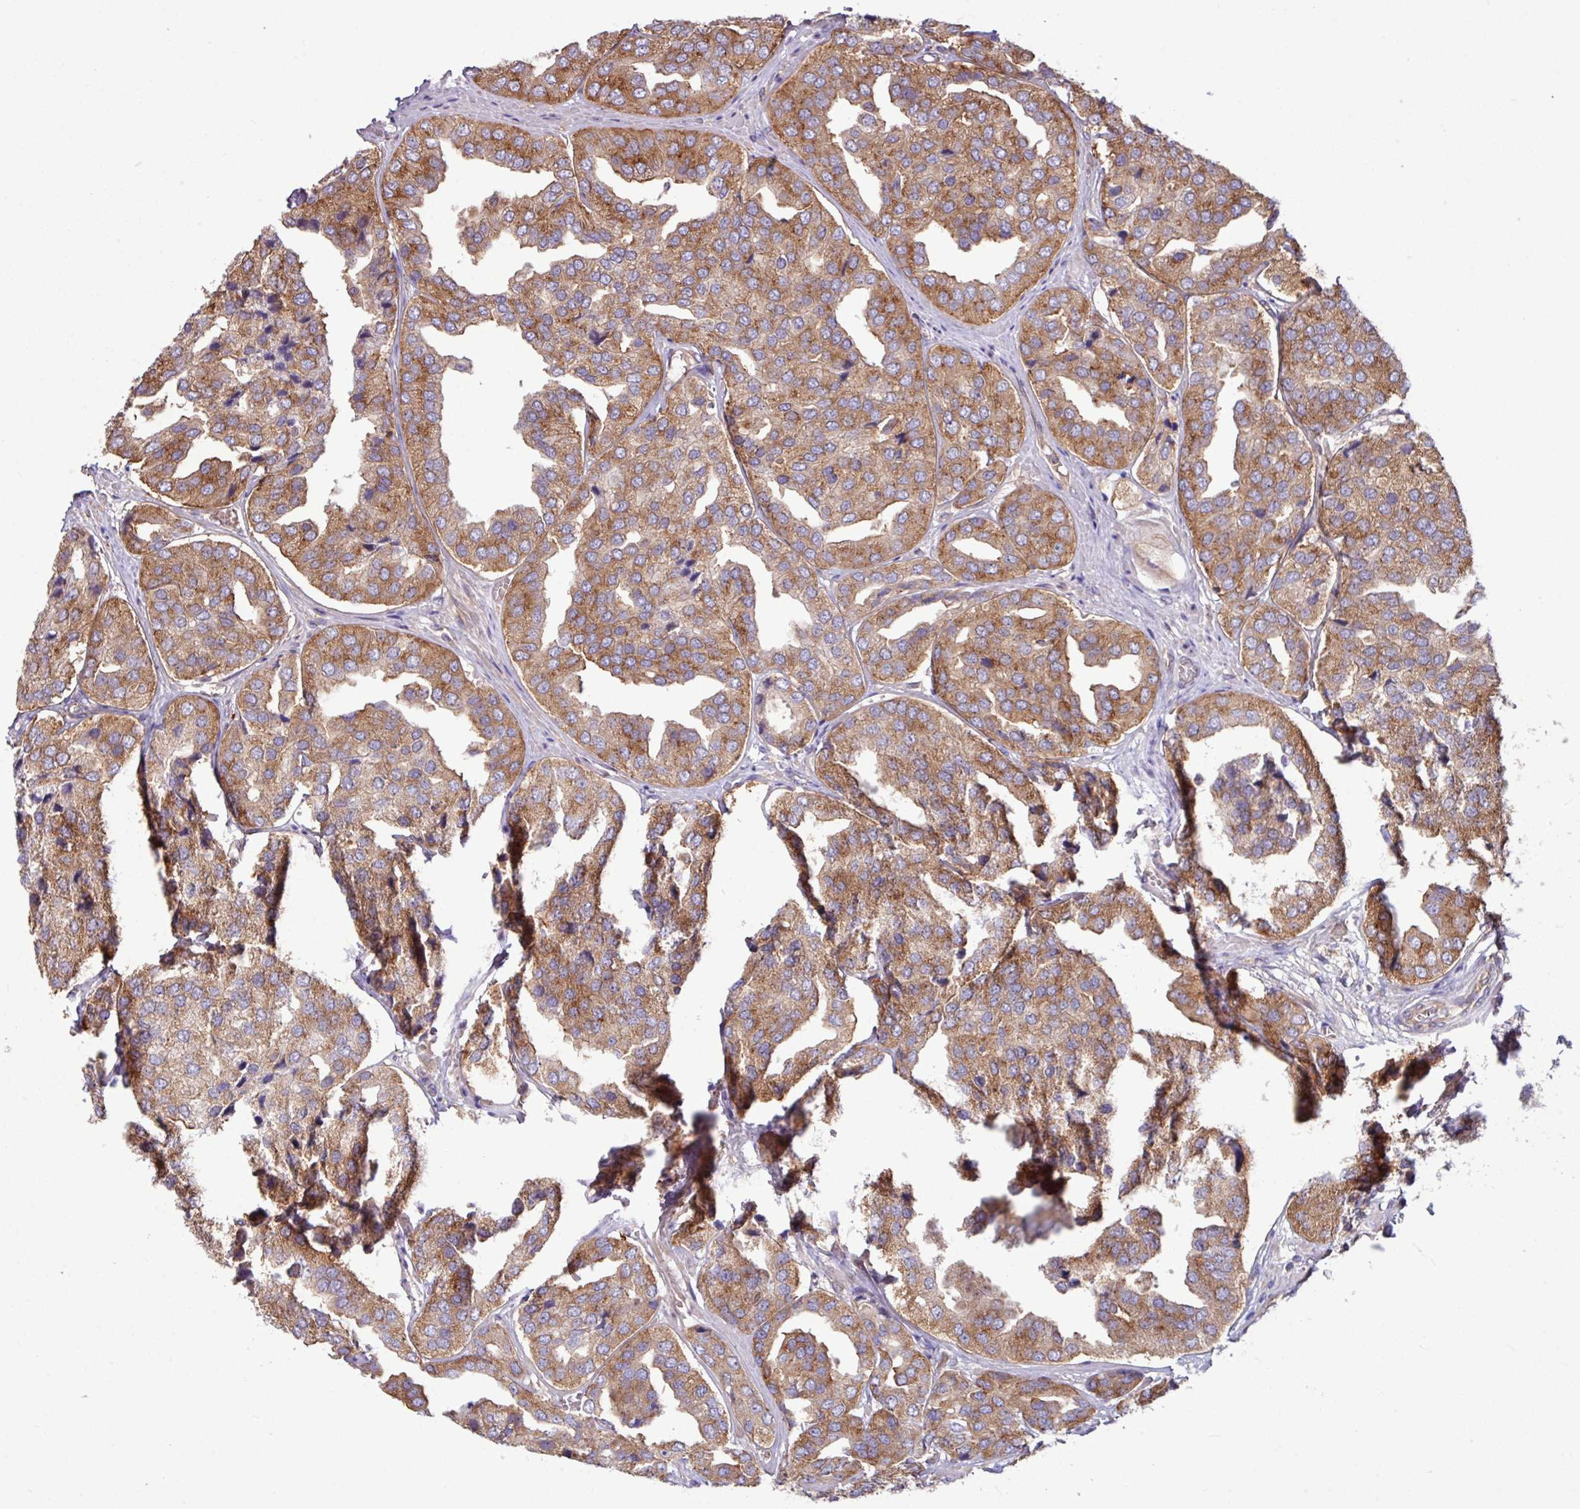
{"staining": {"intensity": "moderate", "quantity": ">75%", "location": "cytoplasmic/membranous"}, "tissue": "prostate cancer", "cell_type": "Tumor cells", "image_type": "cancer", "snomed": [{"axis": "morphology", "description": "Adenocarcinoma, High grade"}, {"axis": "topography", "description": "Prostate"}], "caption": "High-power microscopy captured an immunohistochemistry (IHC) photomicrograph of prostate cancer (high-grade adenocarcinoma), revealing moderate cytoplasmic/membranous staining in about >75% of tumor cells. Nuclei are stained in blue.", "gene": "LSM12", "patient": {"sex": "male", "age": 63}}